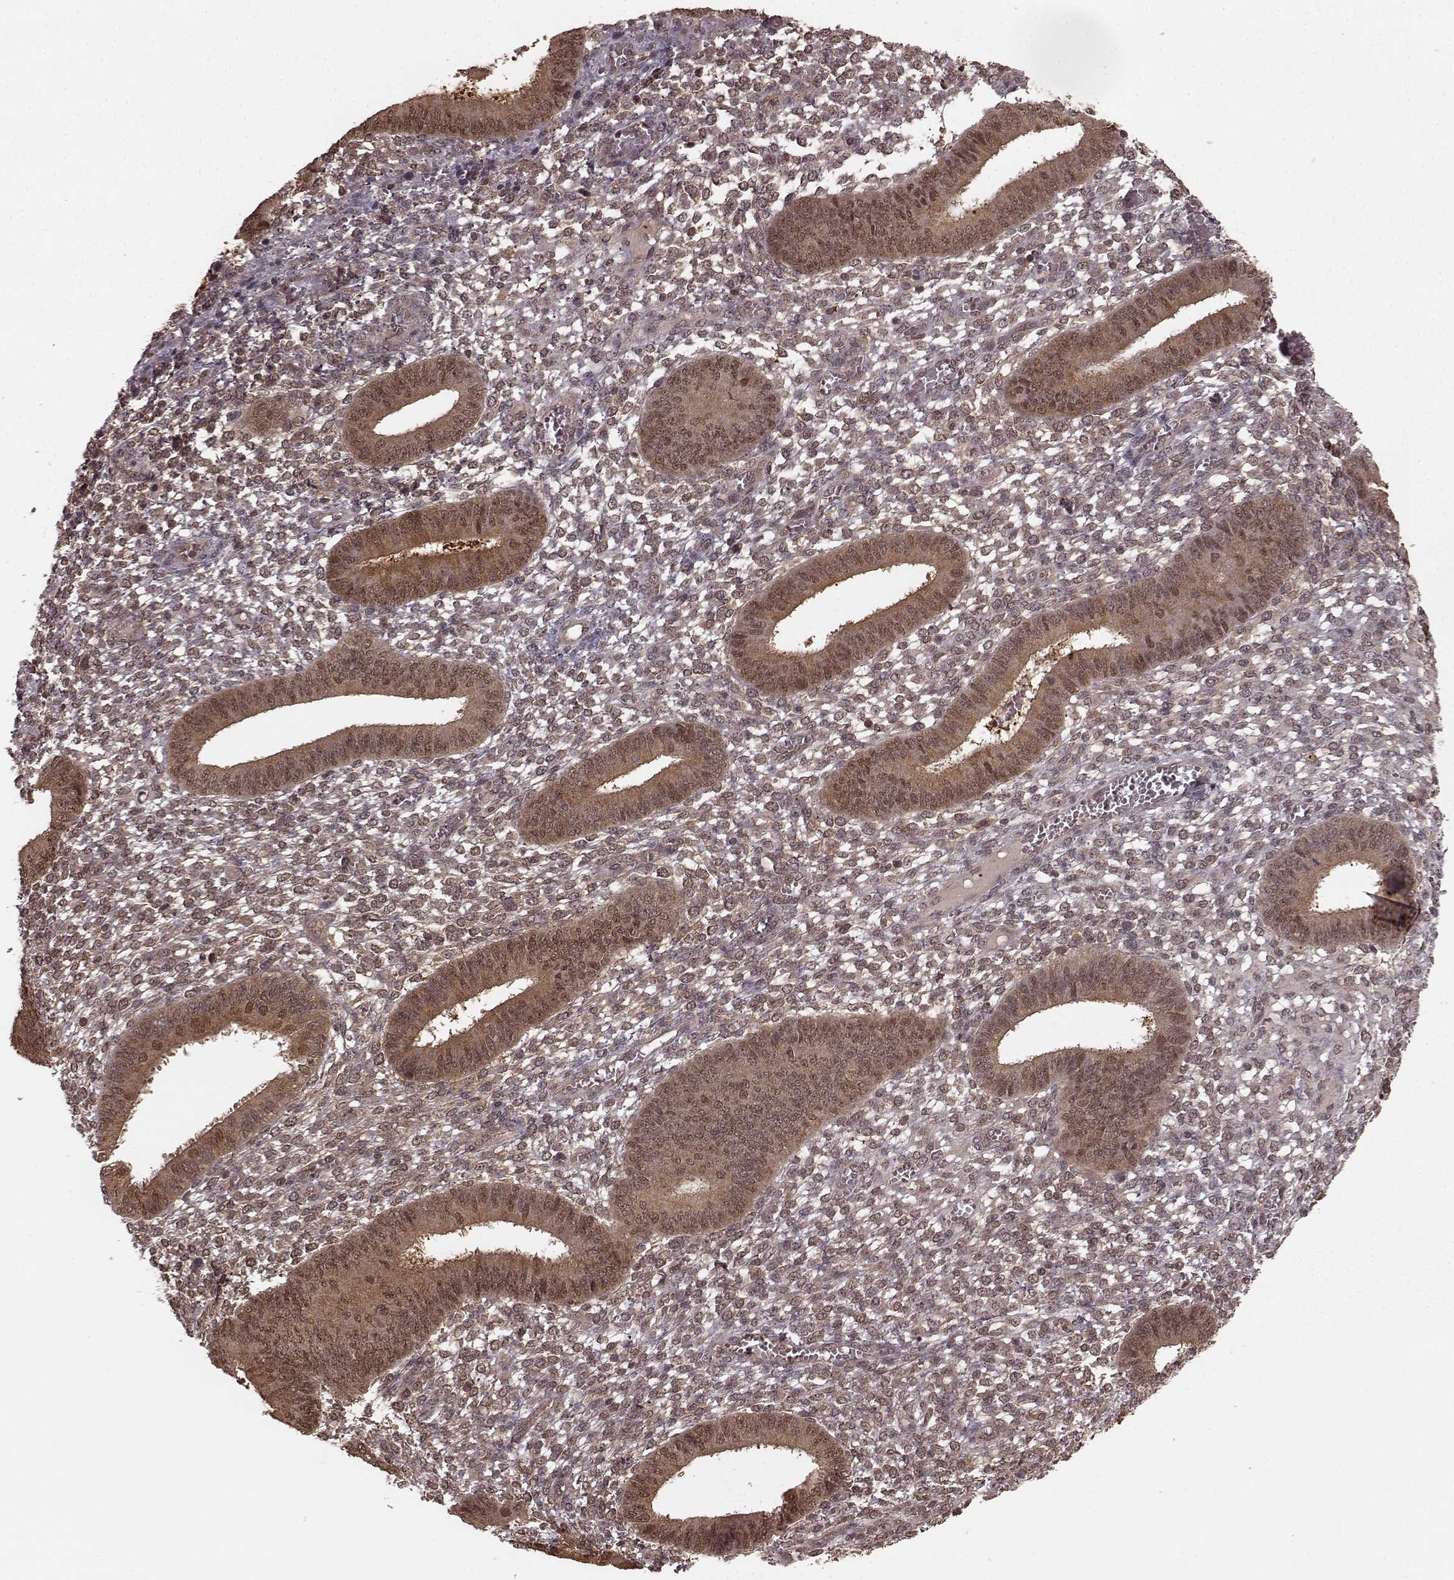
{"staining": {"intensity": "weak", "quantity": "25%-75%", "location": "nuclear"}, "tissue": "endometrium", "cell_type": "Cells in endometrial stroma", "image_type": "normal", "snomed": [{"axis": "morphology", "description": "Normal tissue, NOS"}, {"axis": "topography", "description": "Endometrium"}], "caption": "Cells in endometrial stroma show low levels of weak nuclear staining in approximately 25%-75% of cells in benign human endometrium. The staining is performed using DAB (3,3'-diaminobenzidine) brown chromogen to label protein expression. The nuclei are counter-stained blue using hematoxylin.", "gene": "GSS", "patient": {"sex": "female", "age": 42}}